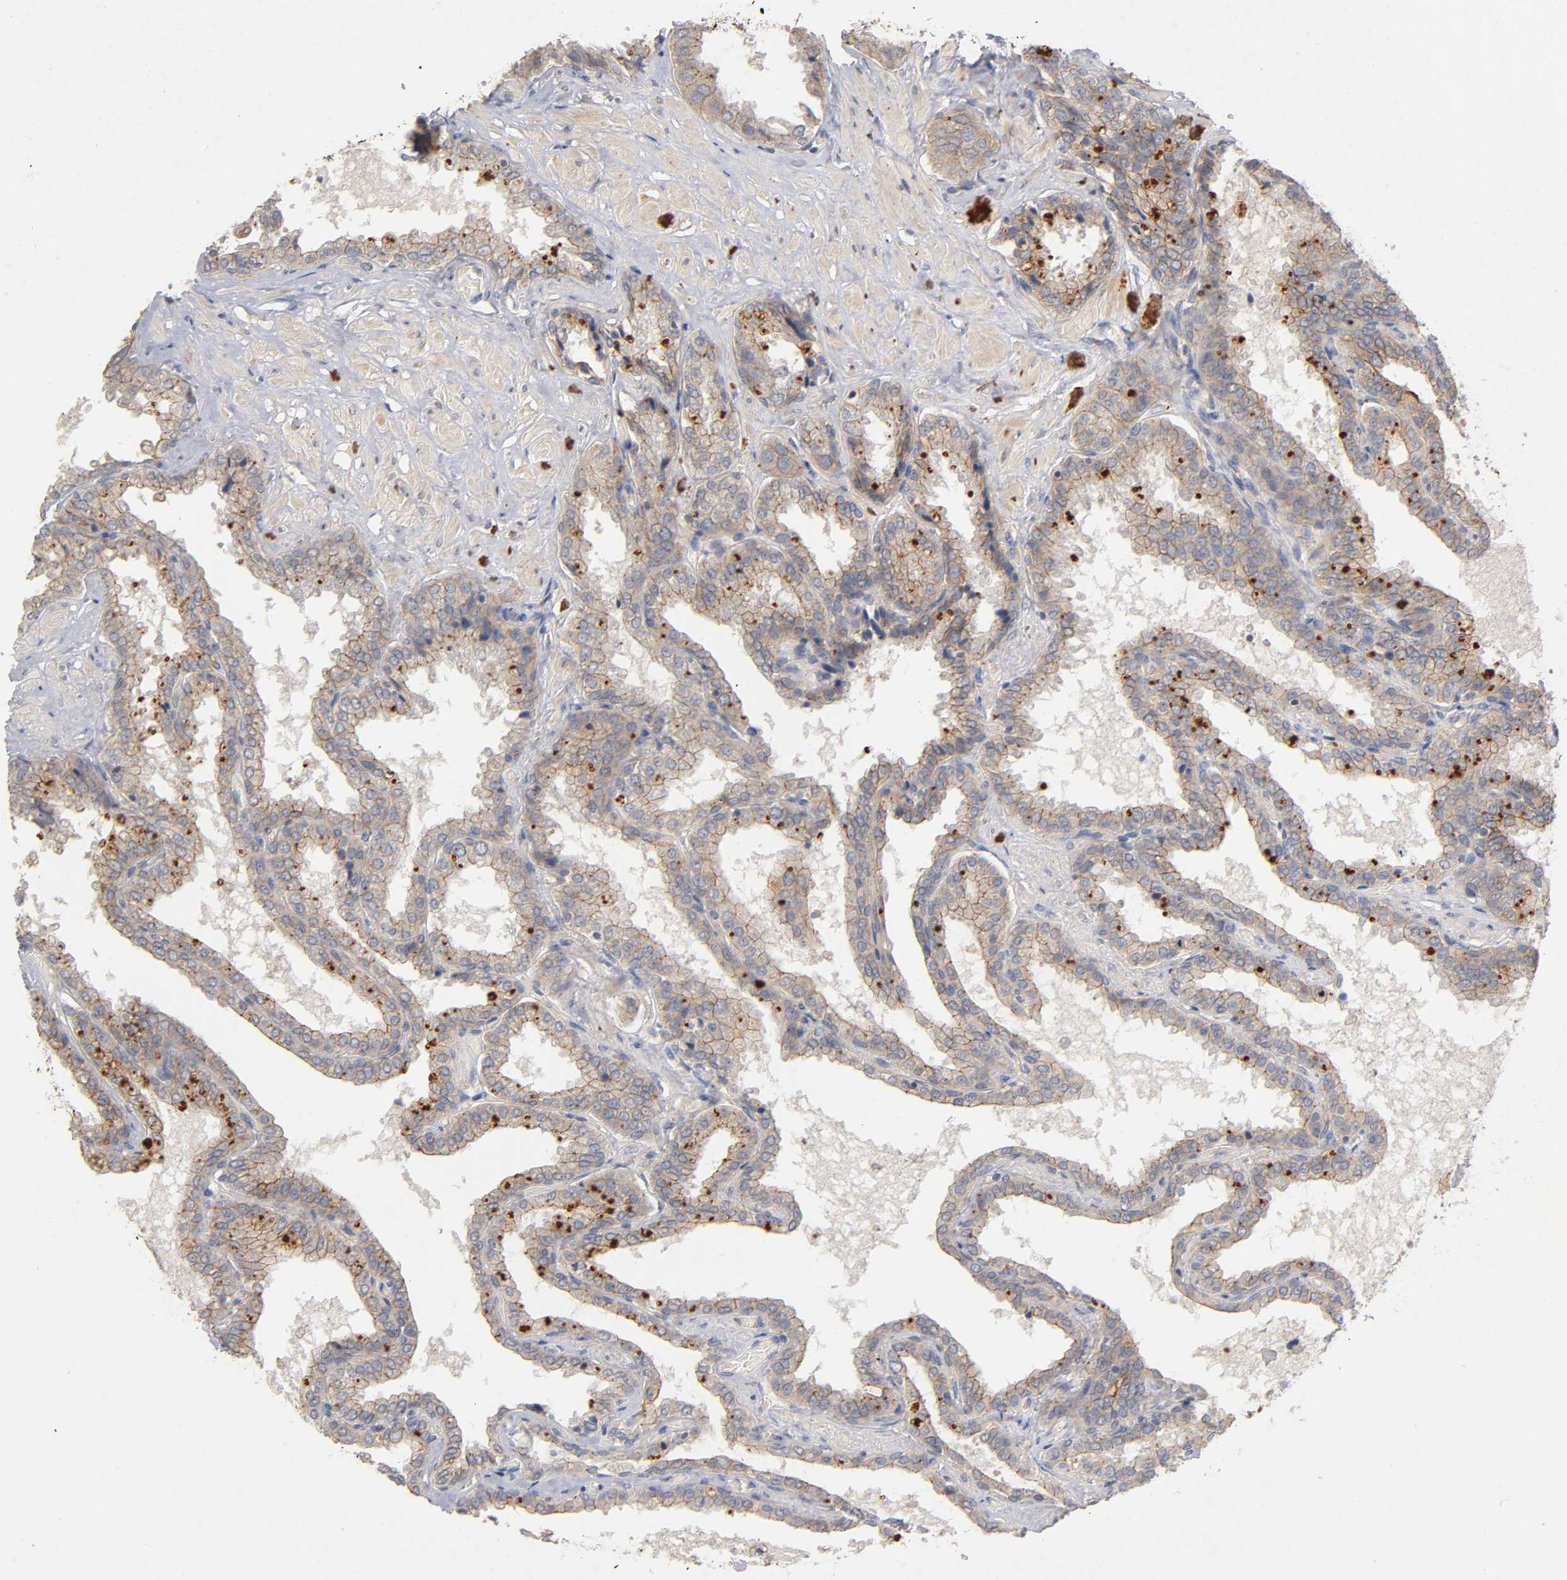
{"staining": {"intensity": "moderate", "quantity": ">75%", "location": "cytoplasmic/membranous"}, "tissue": "seminal vesicle", "cell_type": "Glandular cells", "image_type": "normal", "snomed": [{"axis": "morphology", "description": "Normal tissue, NOS"}, {"axis": "topography", "description": "Seminal veicle"}], "caption": "Glandular cells reveal medium levels of moderate cytoplasmic/membranous positivity in about >75% of cells in unremarkable human seminal vesicle. The staining was performed using DAB (3,3'-diaminobenzidine), with brown indicating positive protein expression. Nuclei are stained blue with hematoxylin.", "gene": "PDZD11", "patient": {"sex": "male", "age": 46}}